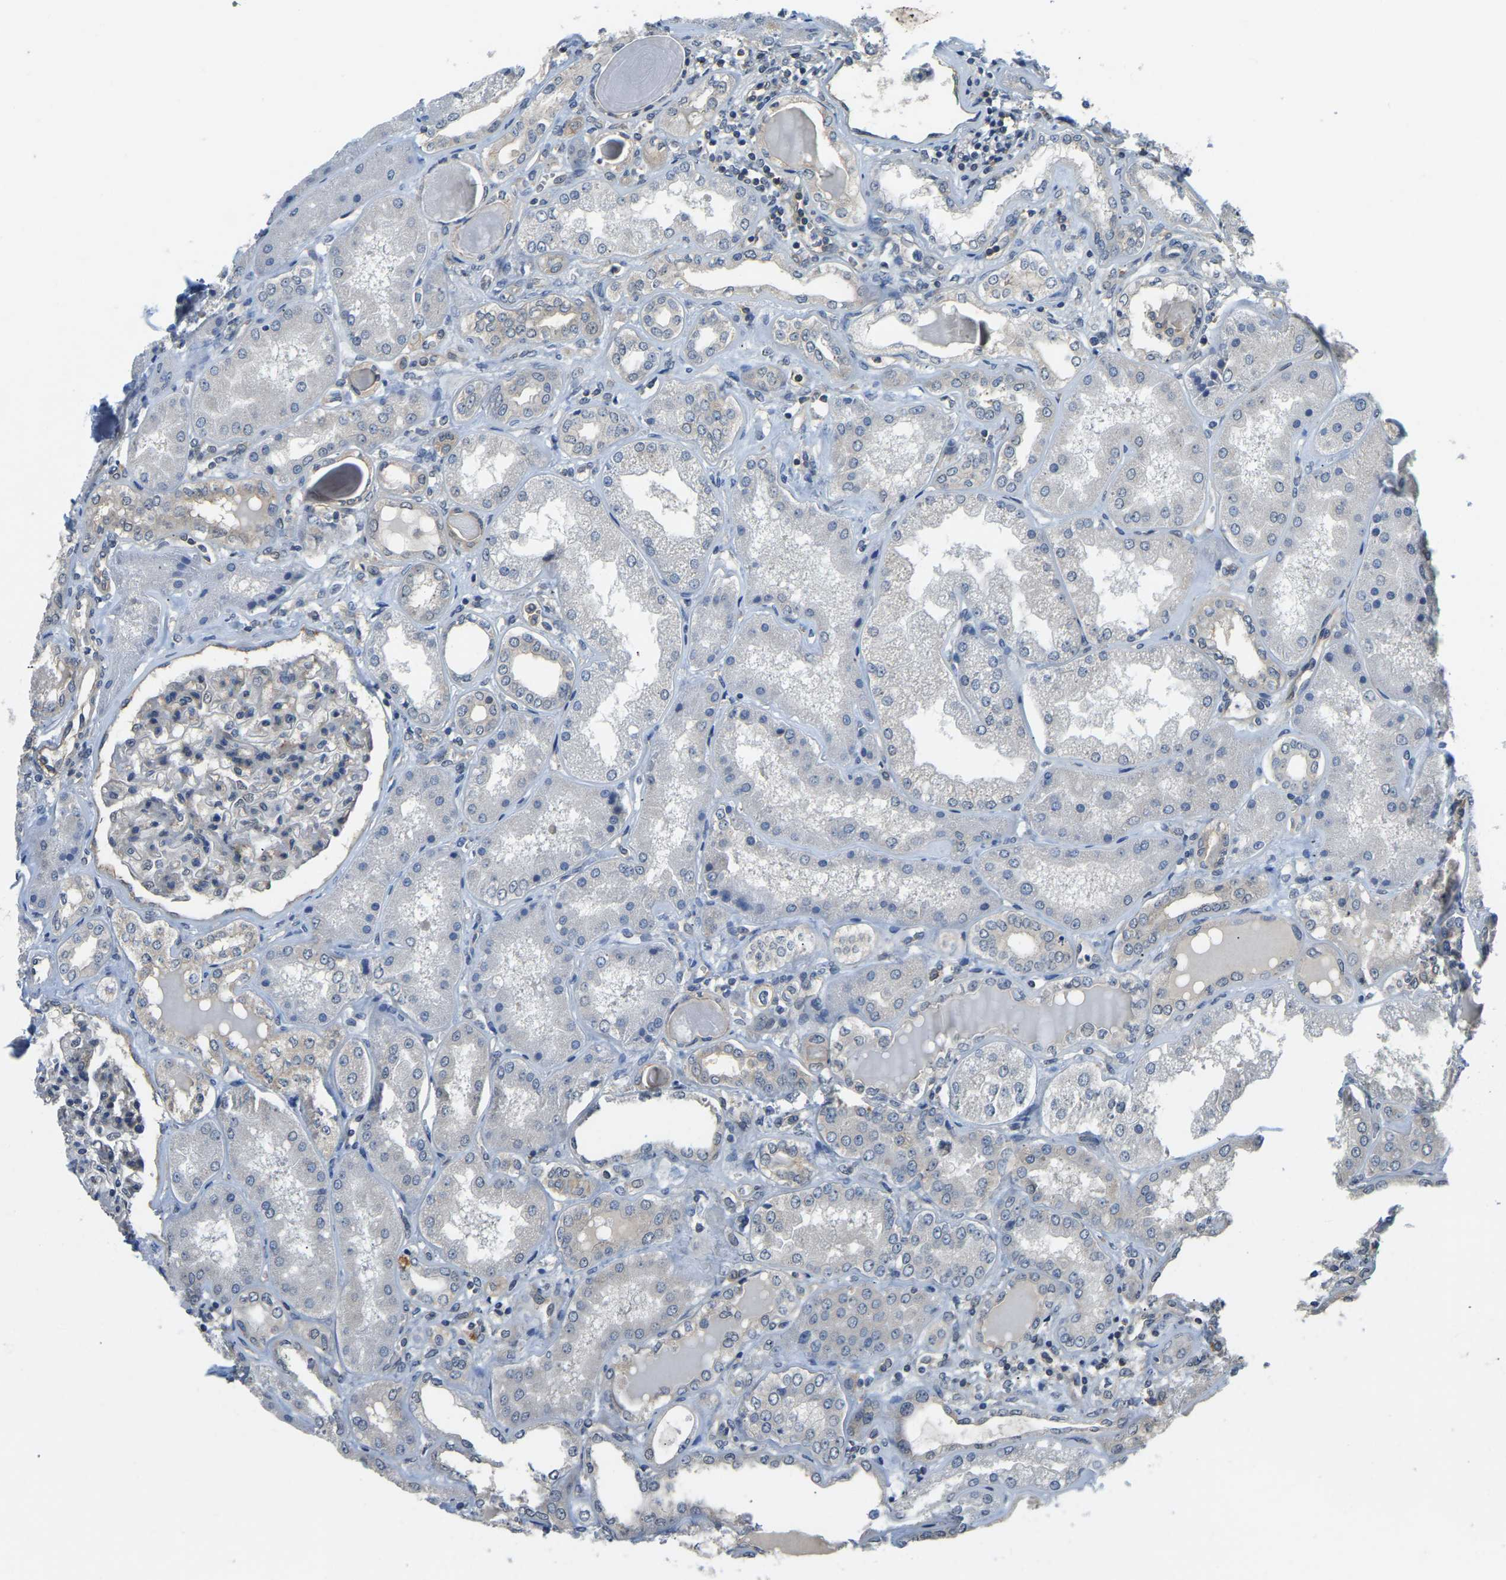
{"staining": {"intensity": "weak", "quantity": "<25%", "location": "cytoplasmic/membranous"}, "tissue": "kidney", "cell_type": "Cells in glomeruli", "image_type": "normal", "snomed": [{"axis": "morphology", "description": "Normal tissue, NOS"}, {"axis": "topography", "description": "Kidney"}], "caption": "Immunohistochemical staining of normal human kidney exhibits no significant positivity in cells in glomeruli. Nuclei are stained in blue.", "gene": "AHNAK", "patient": {"sex": "female", "age": 56}}